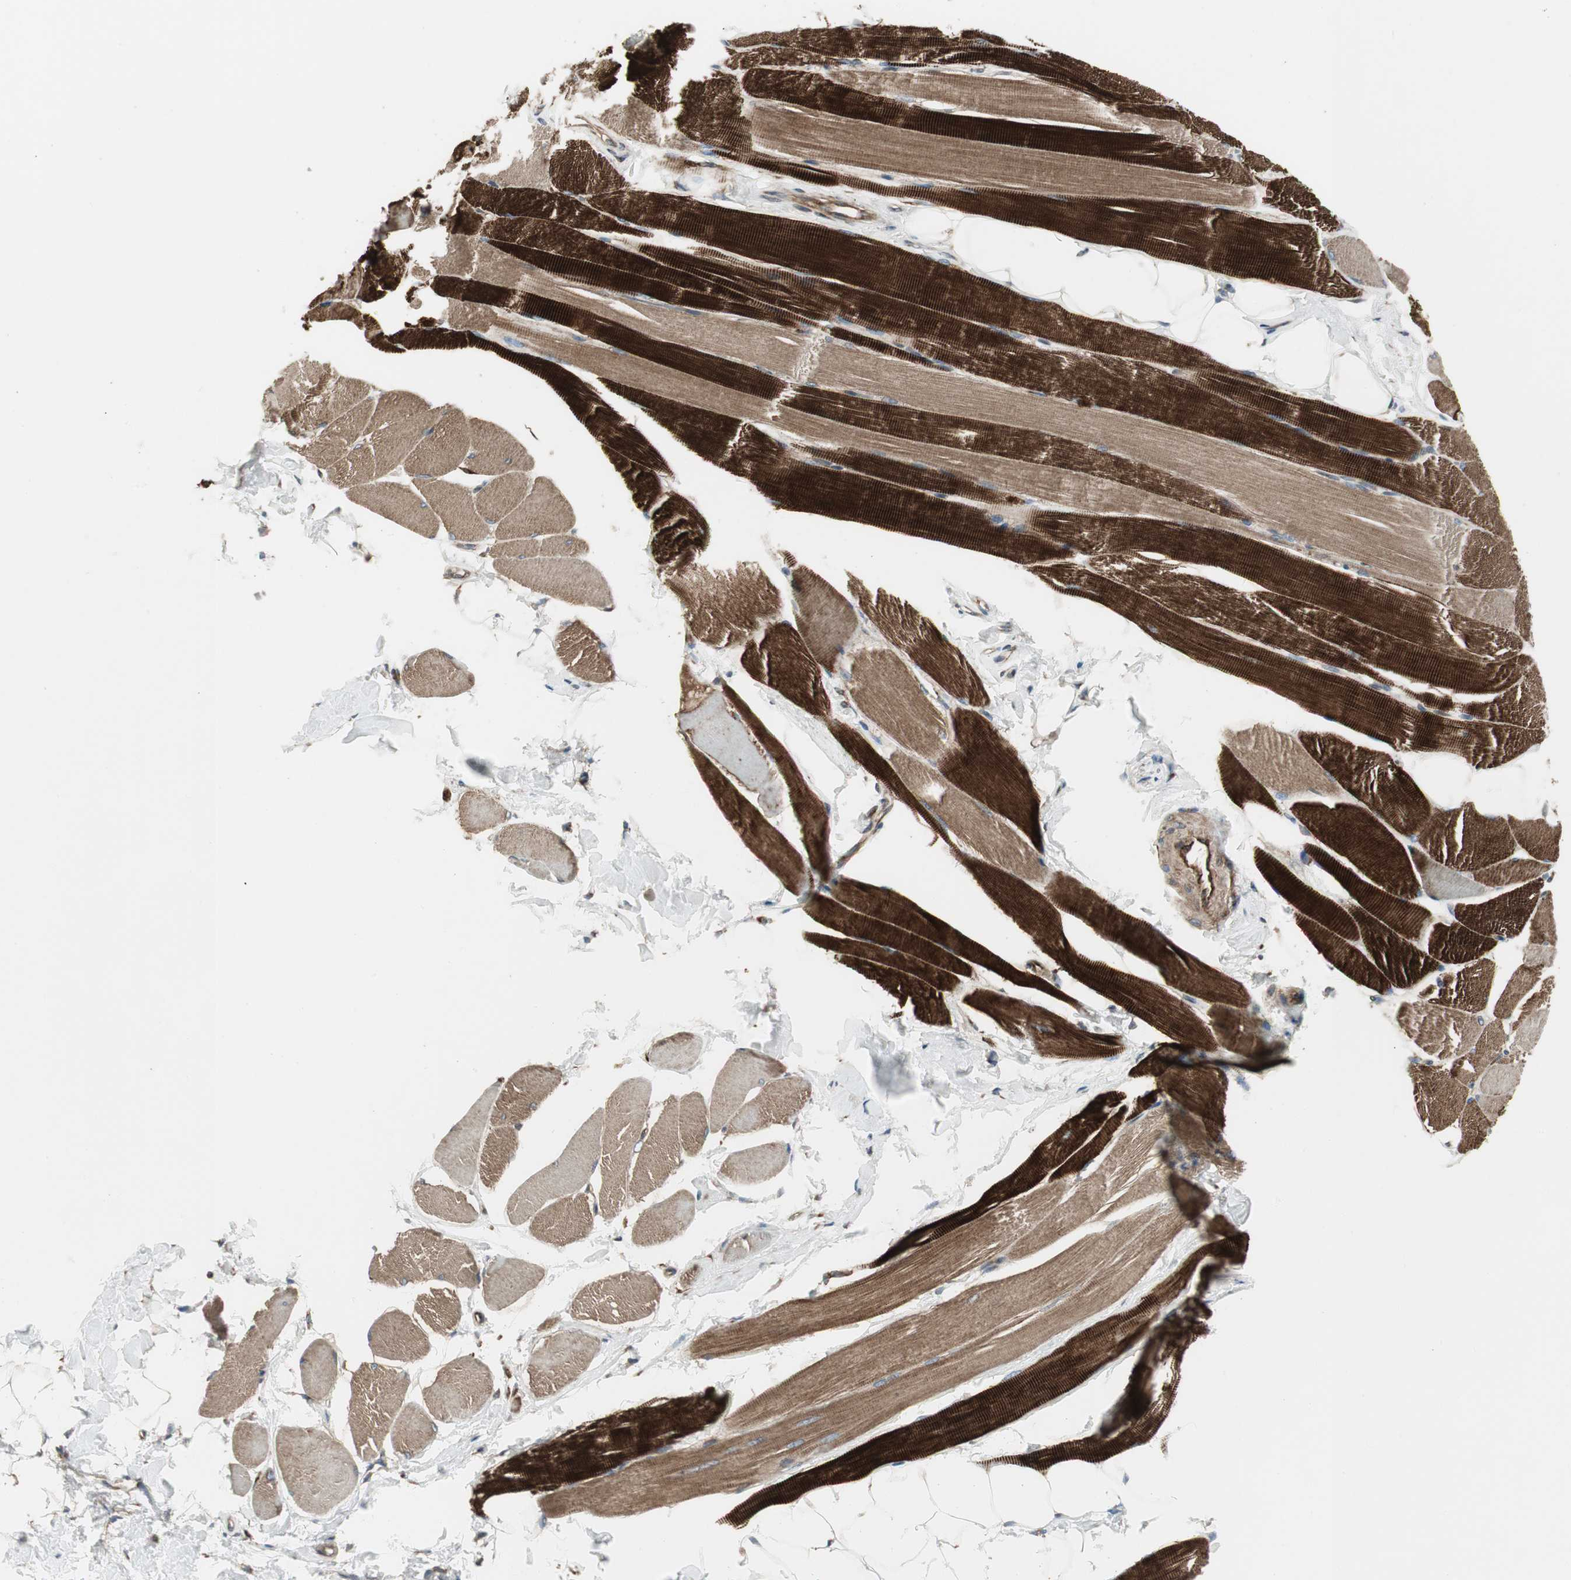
{"staining": {"intensity": "strong", "quantity": ">75%", "location": "cytoplasmic/membranous"}, "tissue": "skeletal muscle", "cell_type": "Myocytes", "image_type": "normal", "snomed": [{"axis": "morphology", "description": "Normal tissue, NOS"}, {"axis": "topography", "description": "Skeletal muscle"}, {"axis": "topography", "description": "Peripheral nerve tissue"}], "caption": "Immunohistochemistry (IHC) image of normal skeletal muscle stained for a protein (brown), which reveals high levels of strong cytoplasmic/membranous staining in about >75% of myocytes.", "gene": "PRKG1", "patient": {"sex": "female", "age": 84}}